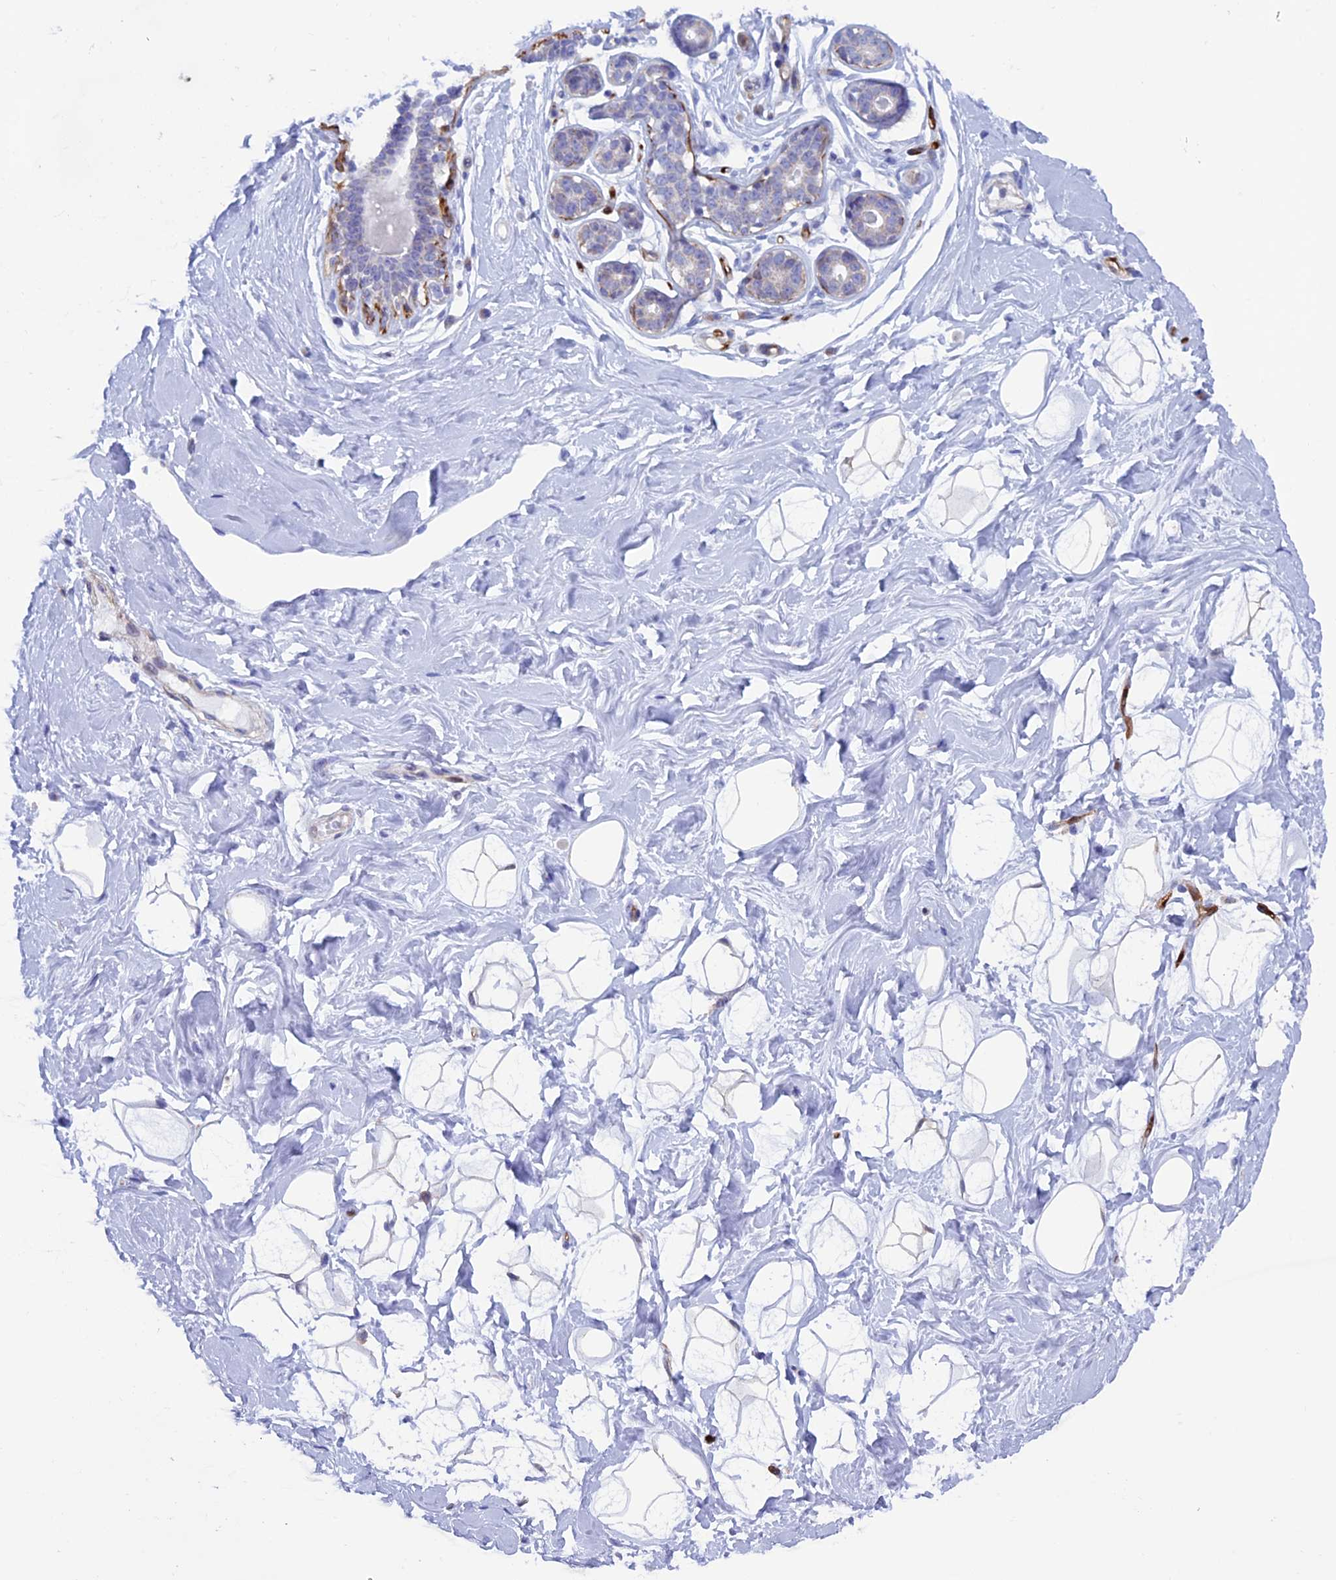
{"staining": {"intensity": "negative", "quantity": "none", "location": "none"}, "tissue": "breast", "cell_type": "Adipocytes", "image_type": "normal", "snomed": [{"axis": "morphology", "description": "Normal tissue, NOS"}, {"axis": "morphology", "description": "Adenoma, NOS"}, {"axis": "topography", "description": "Breast"}], "caption": "Adipocytes are negative for protein expression in normal human breast. The staining is performed using DAB brown chromogen with nuclei counter-stained in using hematoxylin.", "gene": "IGSF6", "patient": {"sex": "female", "age": 23}}